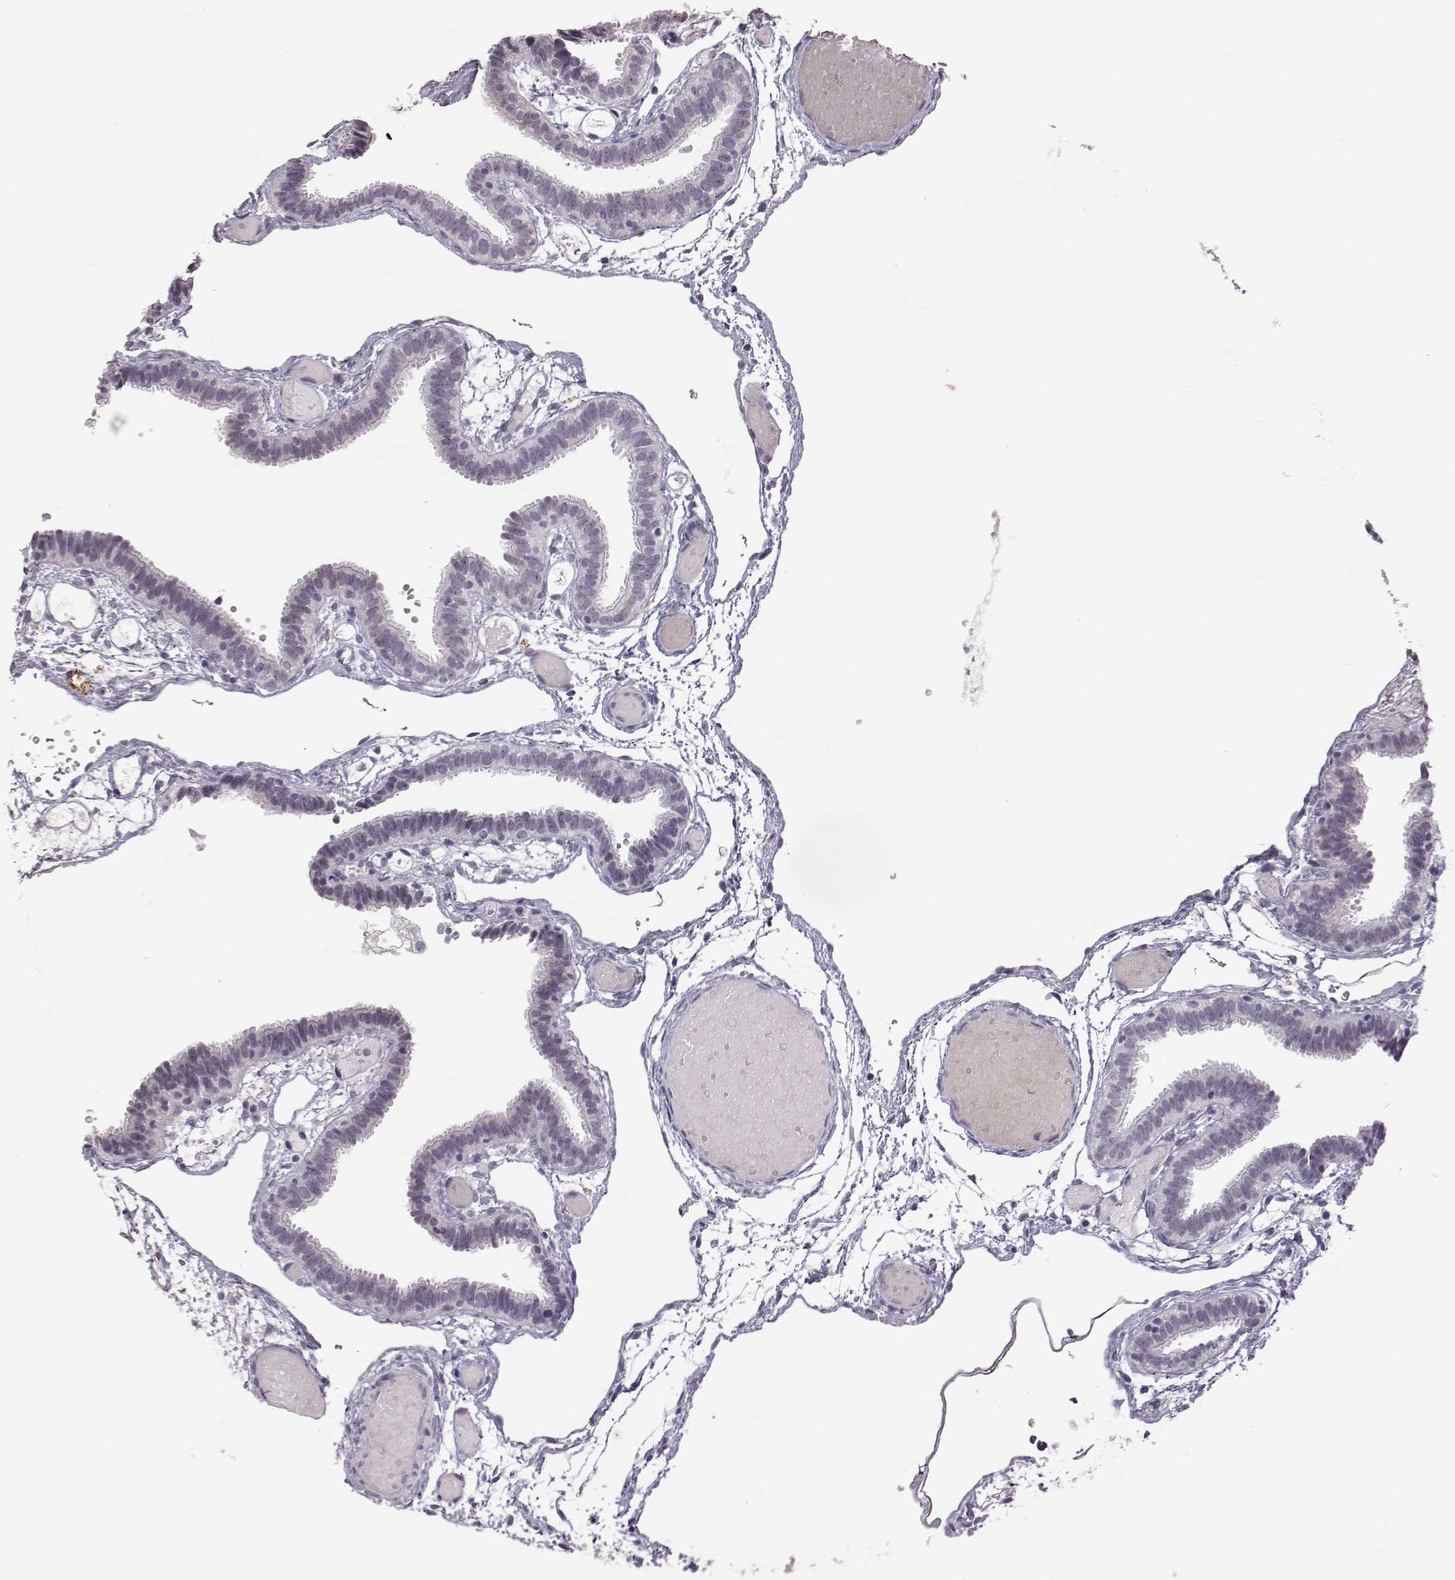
{"staining": {"intensity": "negative", "quantity": "none", "location": "none"}, "tissue": "fallopian tube", "cell_type": "Glandular cells", "image_type": "normal", "snomed": [{"axis": "morphology", "description": "Normal tissue, NOS"}, {"axis": "topography", "description": "Fallopian tube"}], "caption": "Benign fallopian tube was stained to show a protein in brown. There is no significant positivity in glandular cells. Nuclei are stained in blue.", "gene": "VGF", "patient": {"sex": "female", "age": 37}}